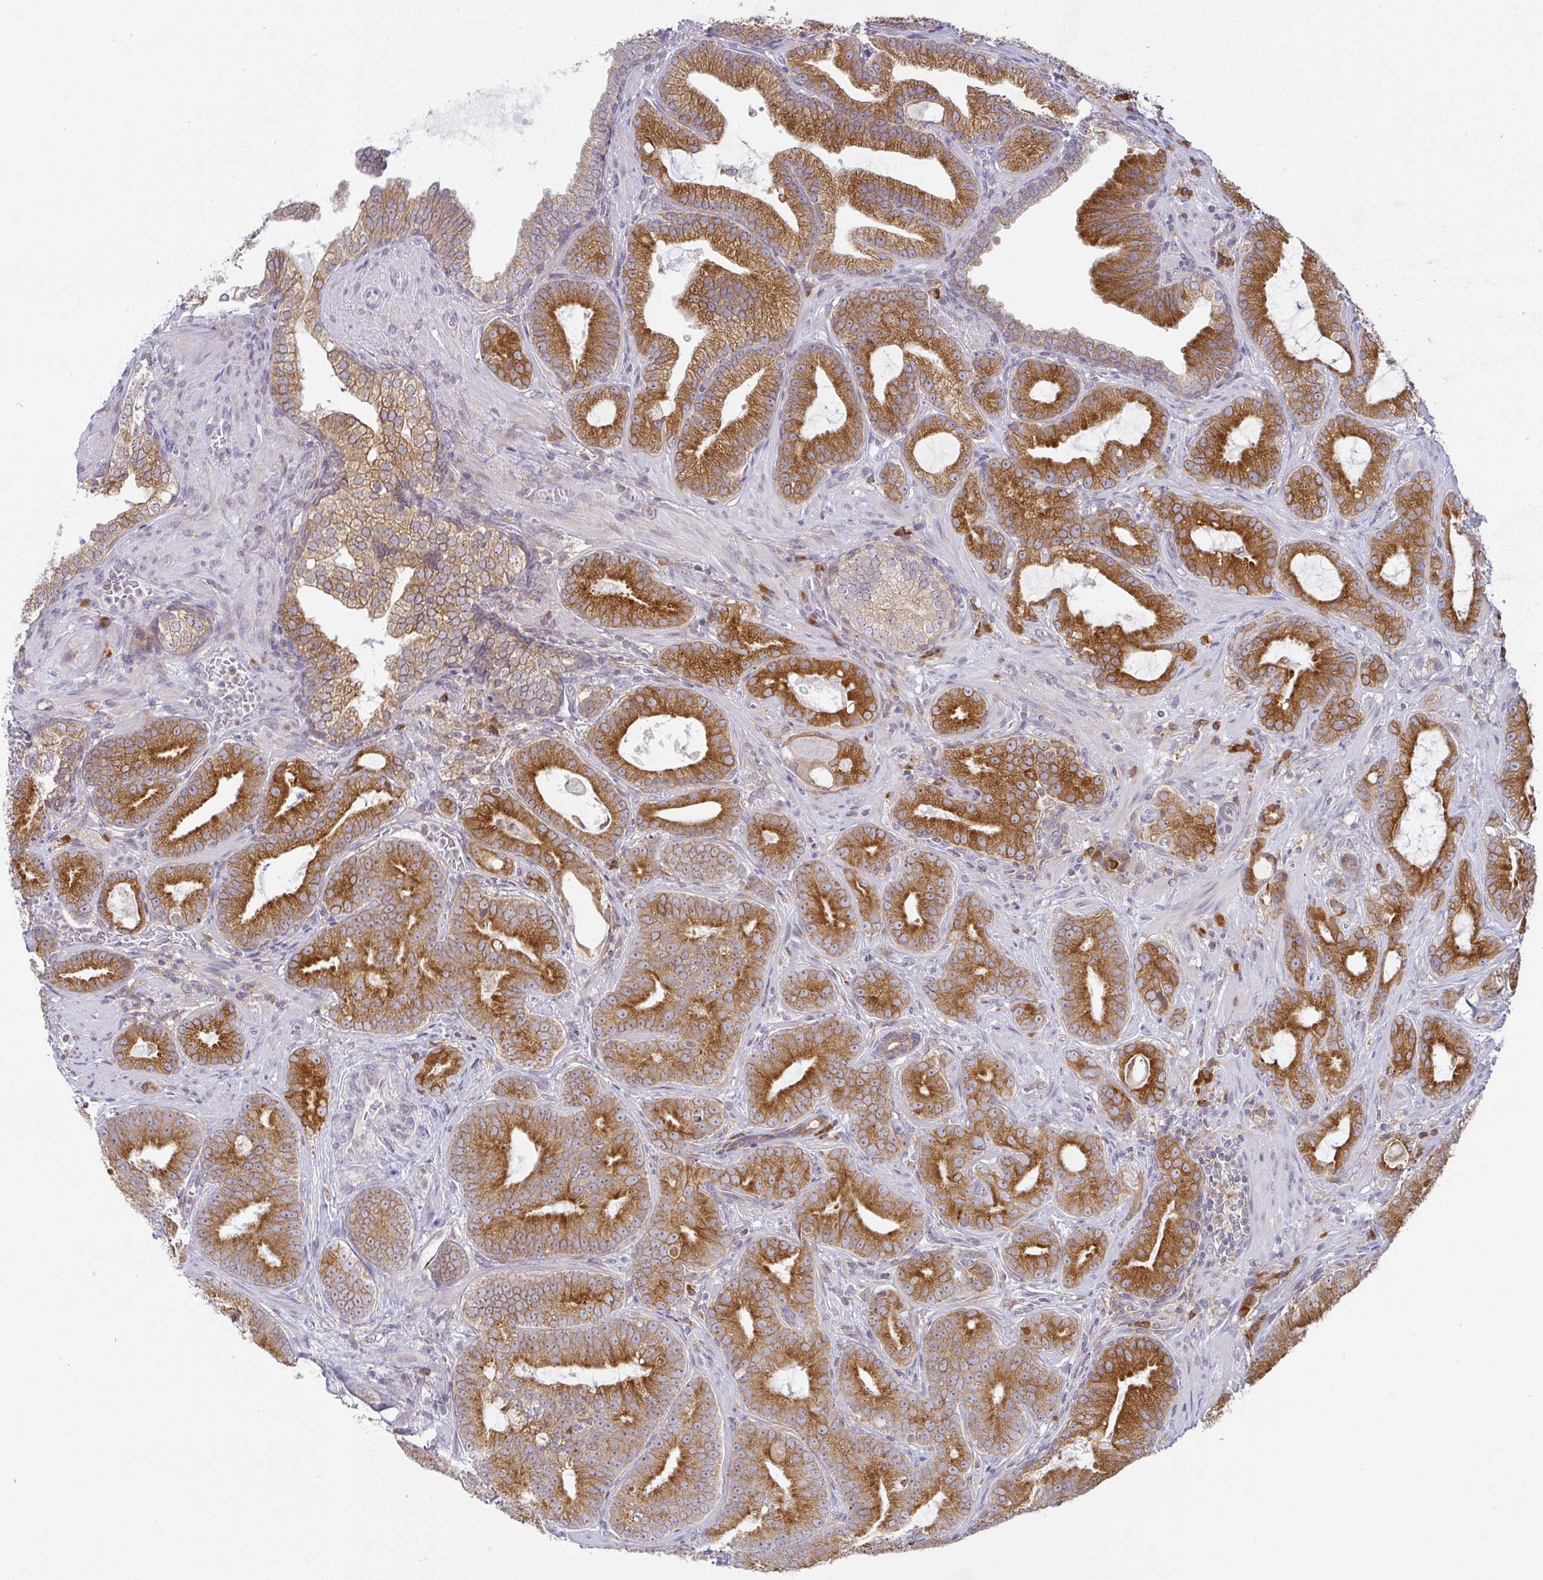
{"staining": {"intensity": "strong", "quantity": ">75%", "location": "cytoplasmic/membranous"}, "tissue": "prostate cancer", "cell_type": "Tumor cells", "image_type": "cancer", "snomed": [{"axis": "morphology", "description": "Adenocarcinoma, High grade"}, {"axis": "topography", "description": "Prostate"}], "caption": "Immunohistochemical staining of prostate cancer shows high levels of strong cytoplasmic/membranous staining in approximately >75% of tumor cells.", "gene": "DERL2", "patient": {"sex": "male", "age": 65}}